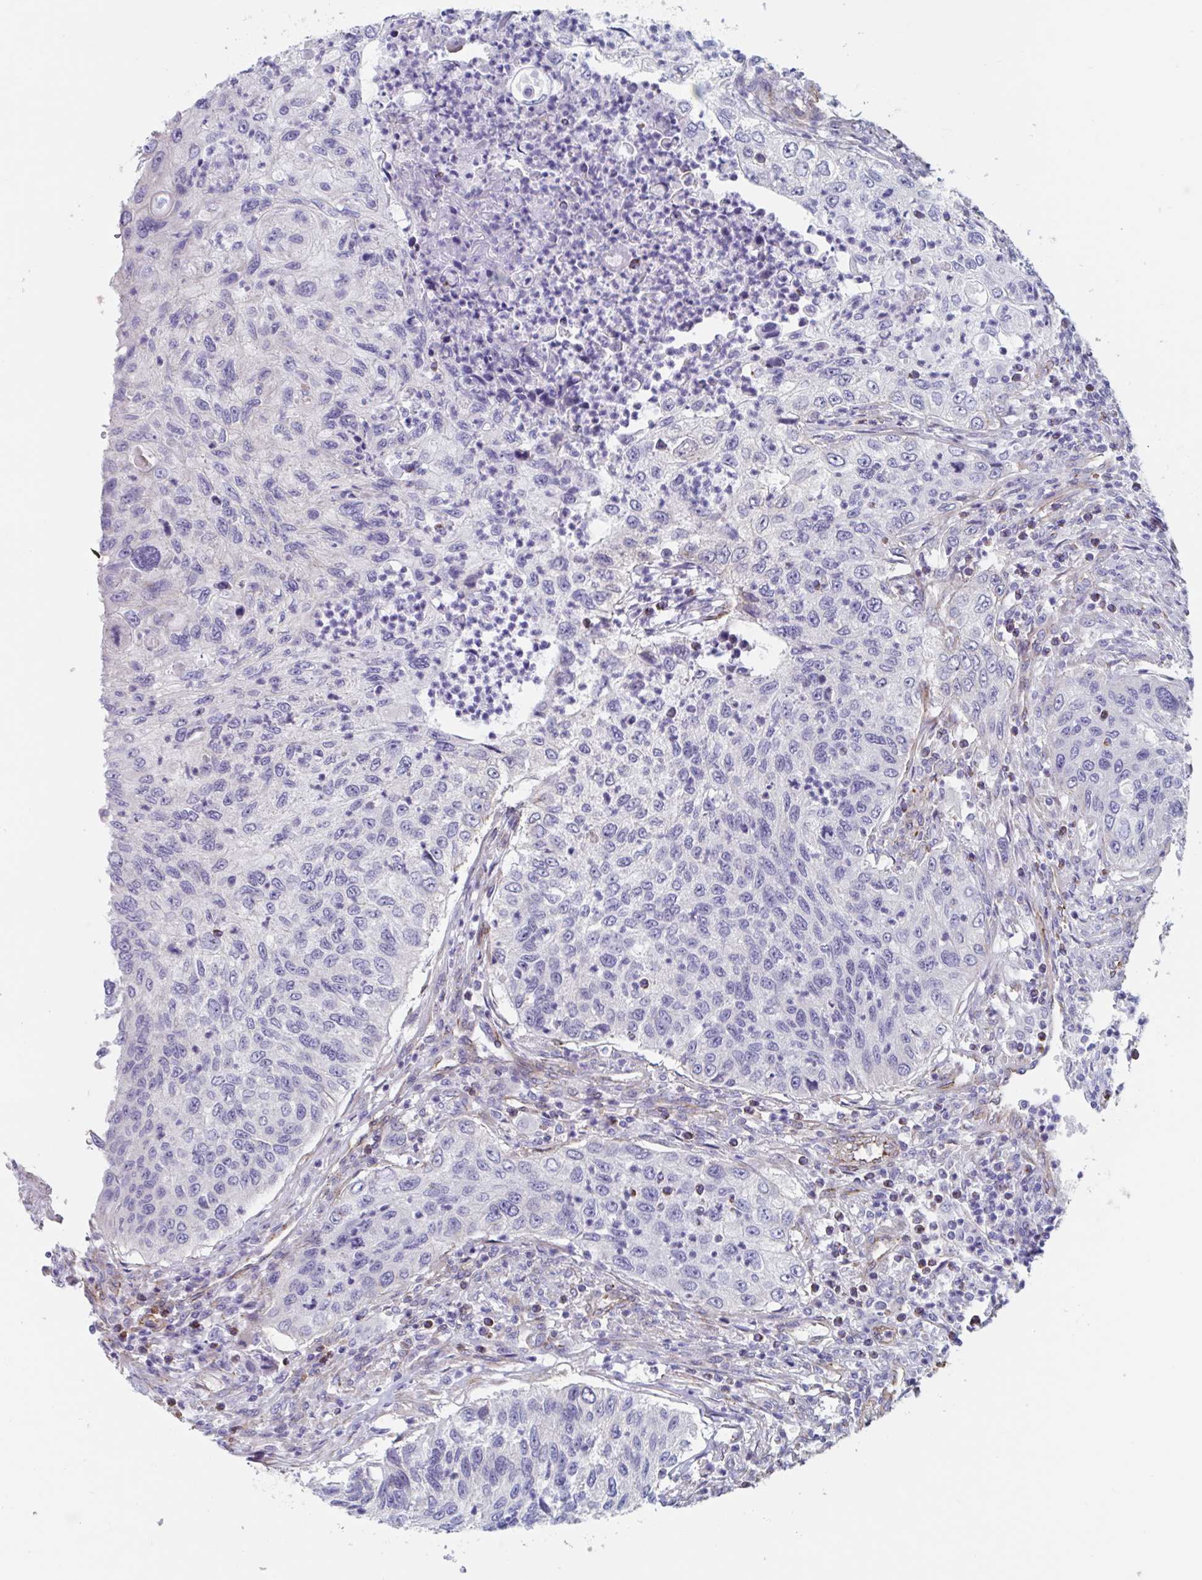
{"staining": {"intensity": "negative", "quantity": "none", "location": "none"}, "tissue": "urothelial cancer", "cell_type": "Tumor cells", "image_type": "cancer", "snomed": [{"axis": "morphology", "description": "Urothelial carcinoma, High grade"}, {"axis": "topography", "description": "Urinary bladder"}], "caption": "This histopathology image is of urothelial carcinoma (high-grade) stained with immunohistochemistry to label a protein in brown with the nuclei are counter-stained blue. There is no expression in tumor cells.", "gene": "CITED4", "patient": {"sex": "female", "age": 60}}